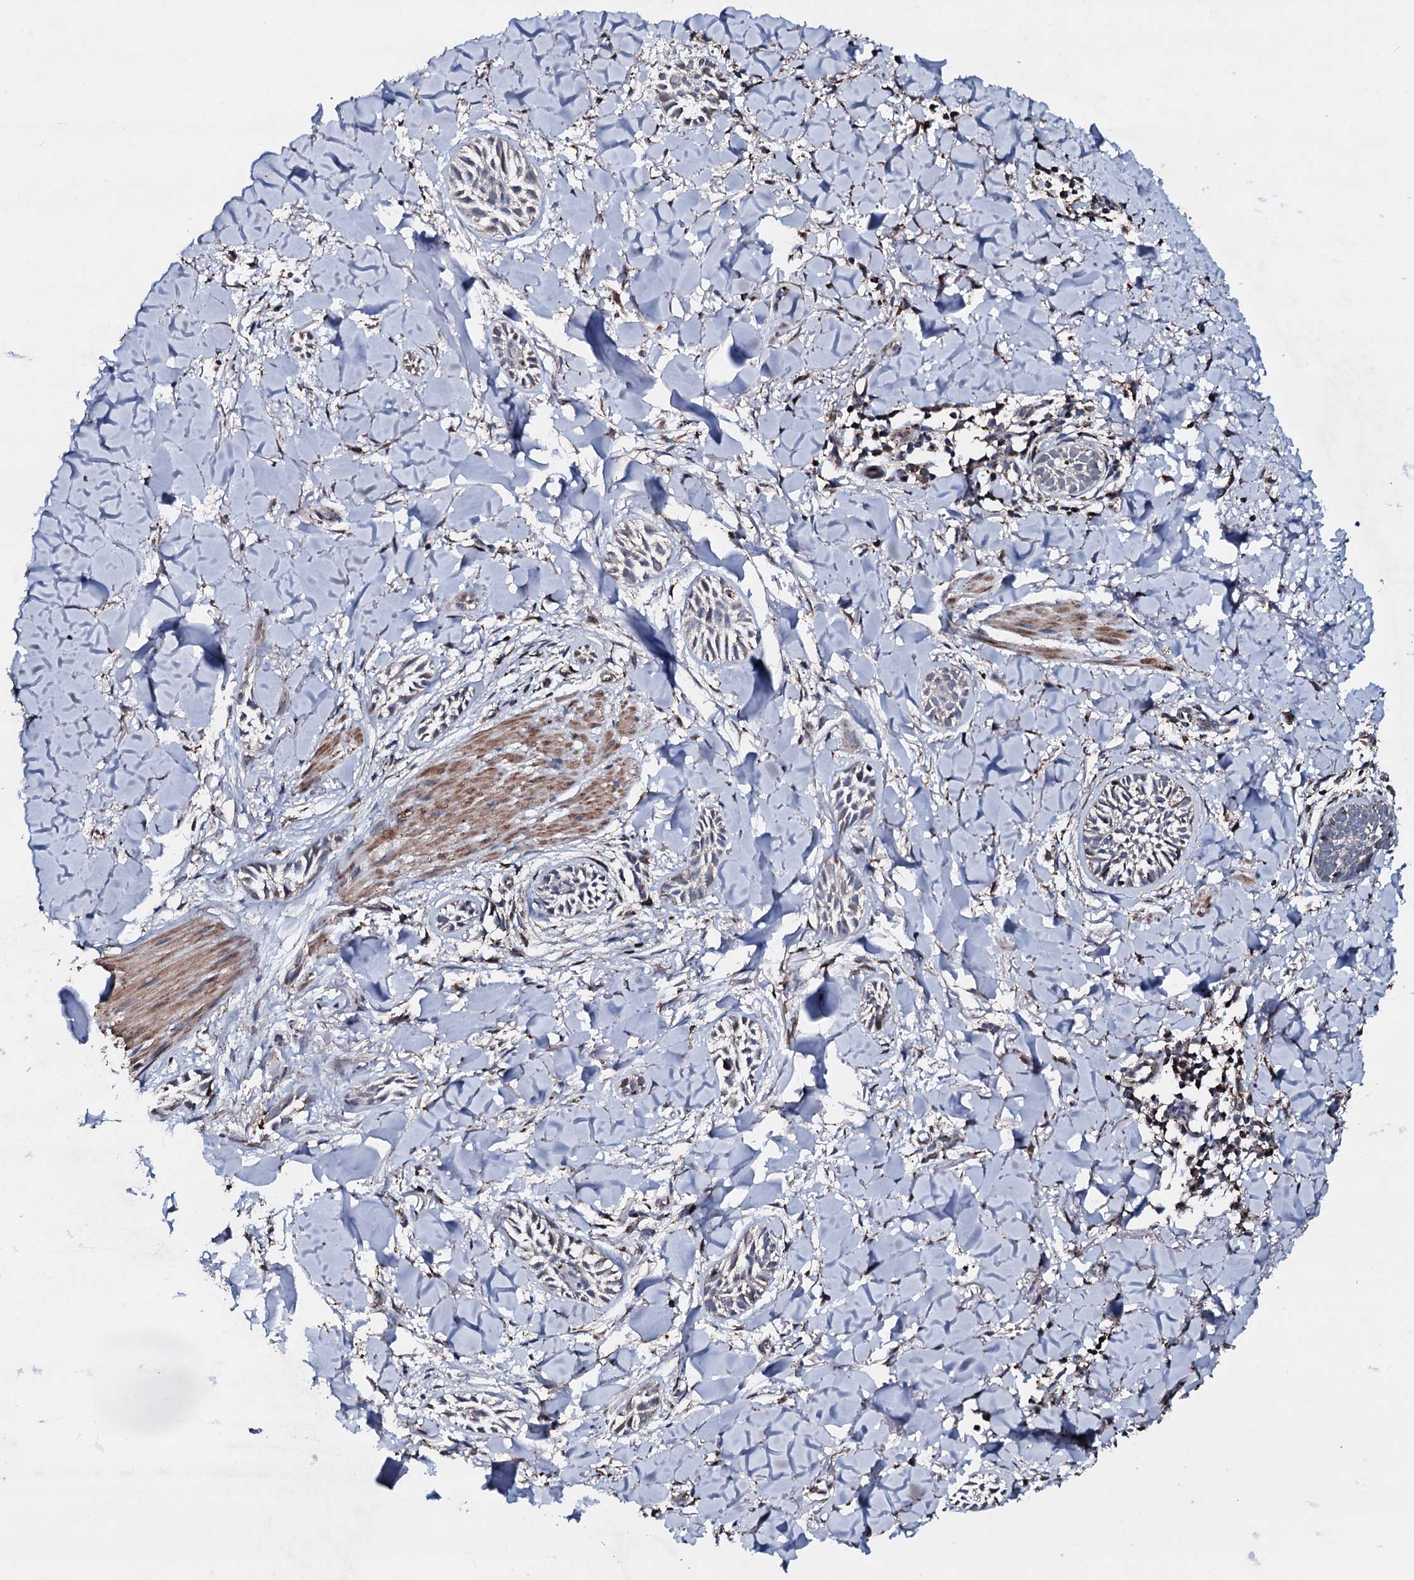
{"staining": {"intensity": "weak", "quantity": "<25%", "location": "cytoplasmic/membranous"}, "tissue": "skin cancer", "cell_type": "Tumor cells", "image_type": "cancer", "snomed": [{"axis": "morphology", "description": "Basal cell carcinoma"}, {"axis": "topography", "description": "Skin"}], "caption": "An immunohistochemistry micrograph of skin cancer (basal cell carcinoma) is shown. There is no staining in tumor cells of skin cancer (basal cell carcinoma).", "gene": "DYNC2I2", "patient": {"sex": "female", "age": 59}}